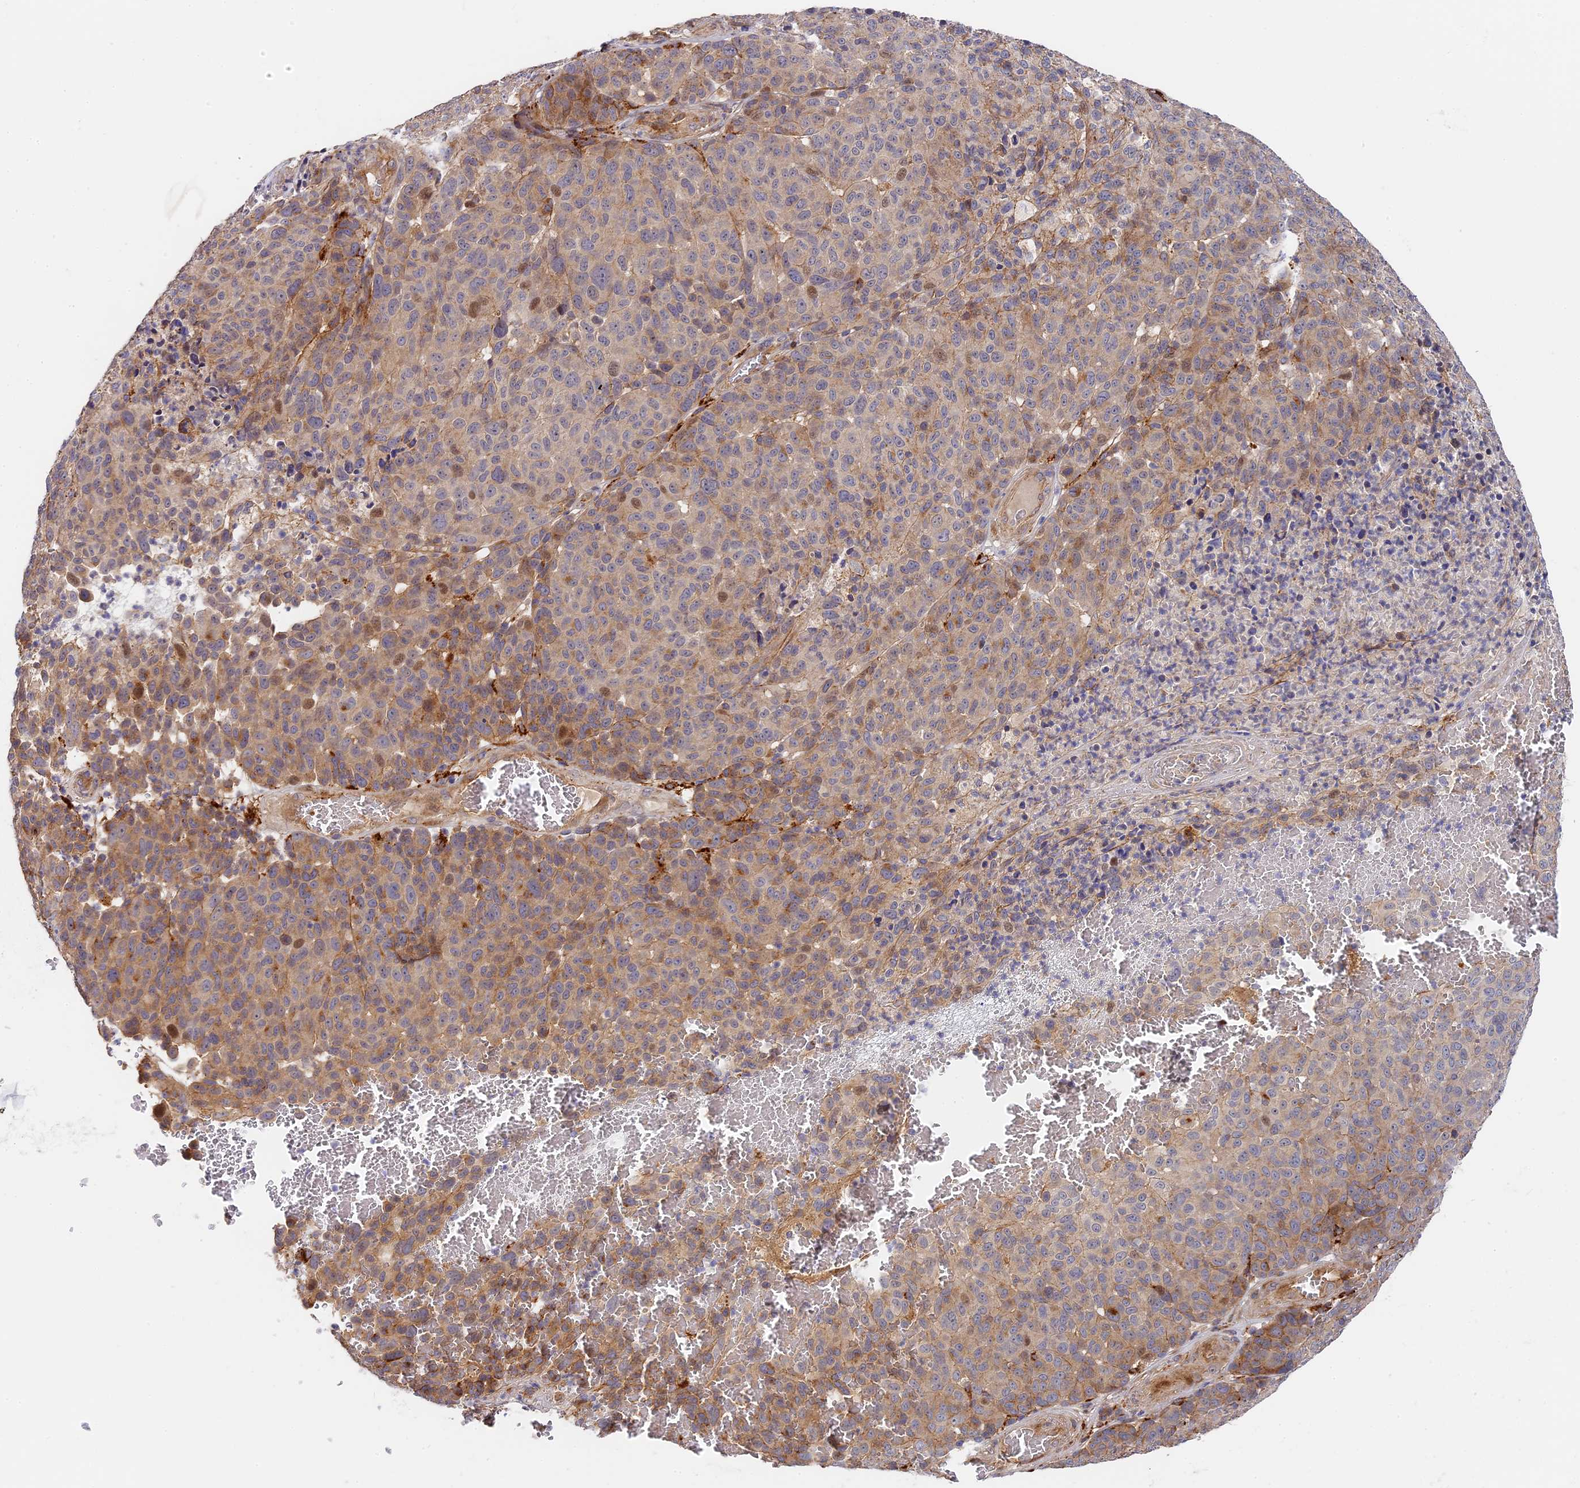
{"staining": {"intensity": "weak", "quantity": "<25%", "location": "cytoplasmic/membranous"}, "tissue": "melanoma", "cell_type": "Tumor cells", "image_type": "cancer", "snomed": [{"axis": "morphology", "description": "Malignant melanoma, NOS"}, {"axis": "topography", "description": "Skin"}], "caption": "High power microscopy photomicrograph of an IHC photomicrograph of malignant melanoma, revealing no significant expression in tumor cells.", "gene": "MISP3", "patient": {"sex": "male", "age": 49}}